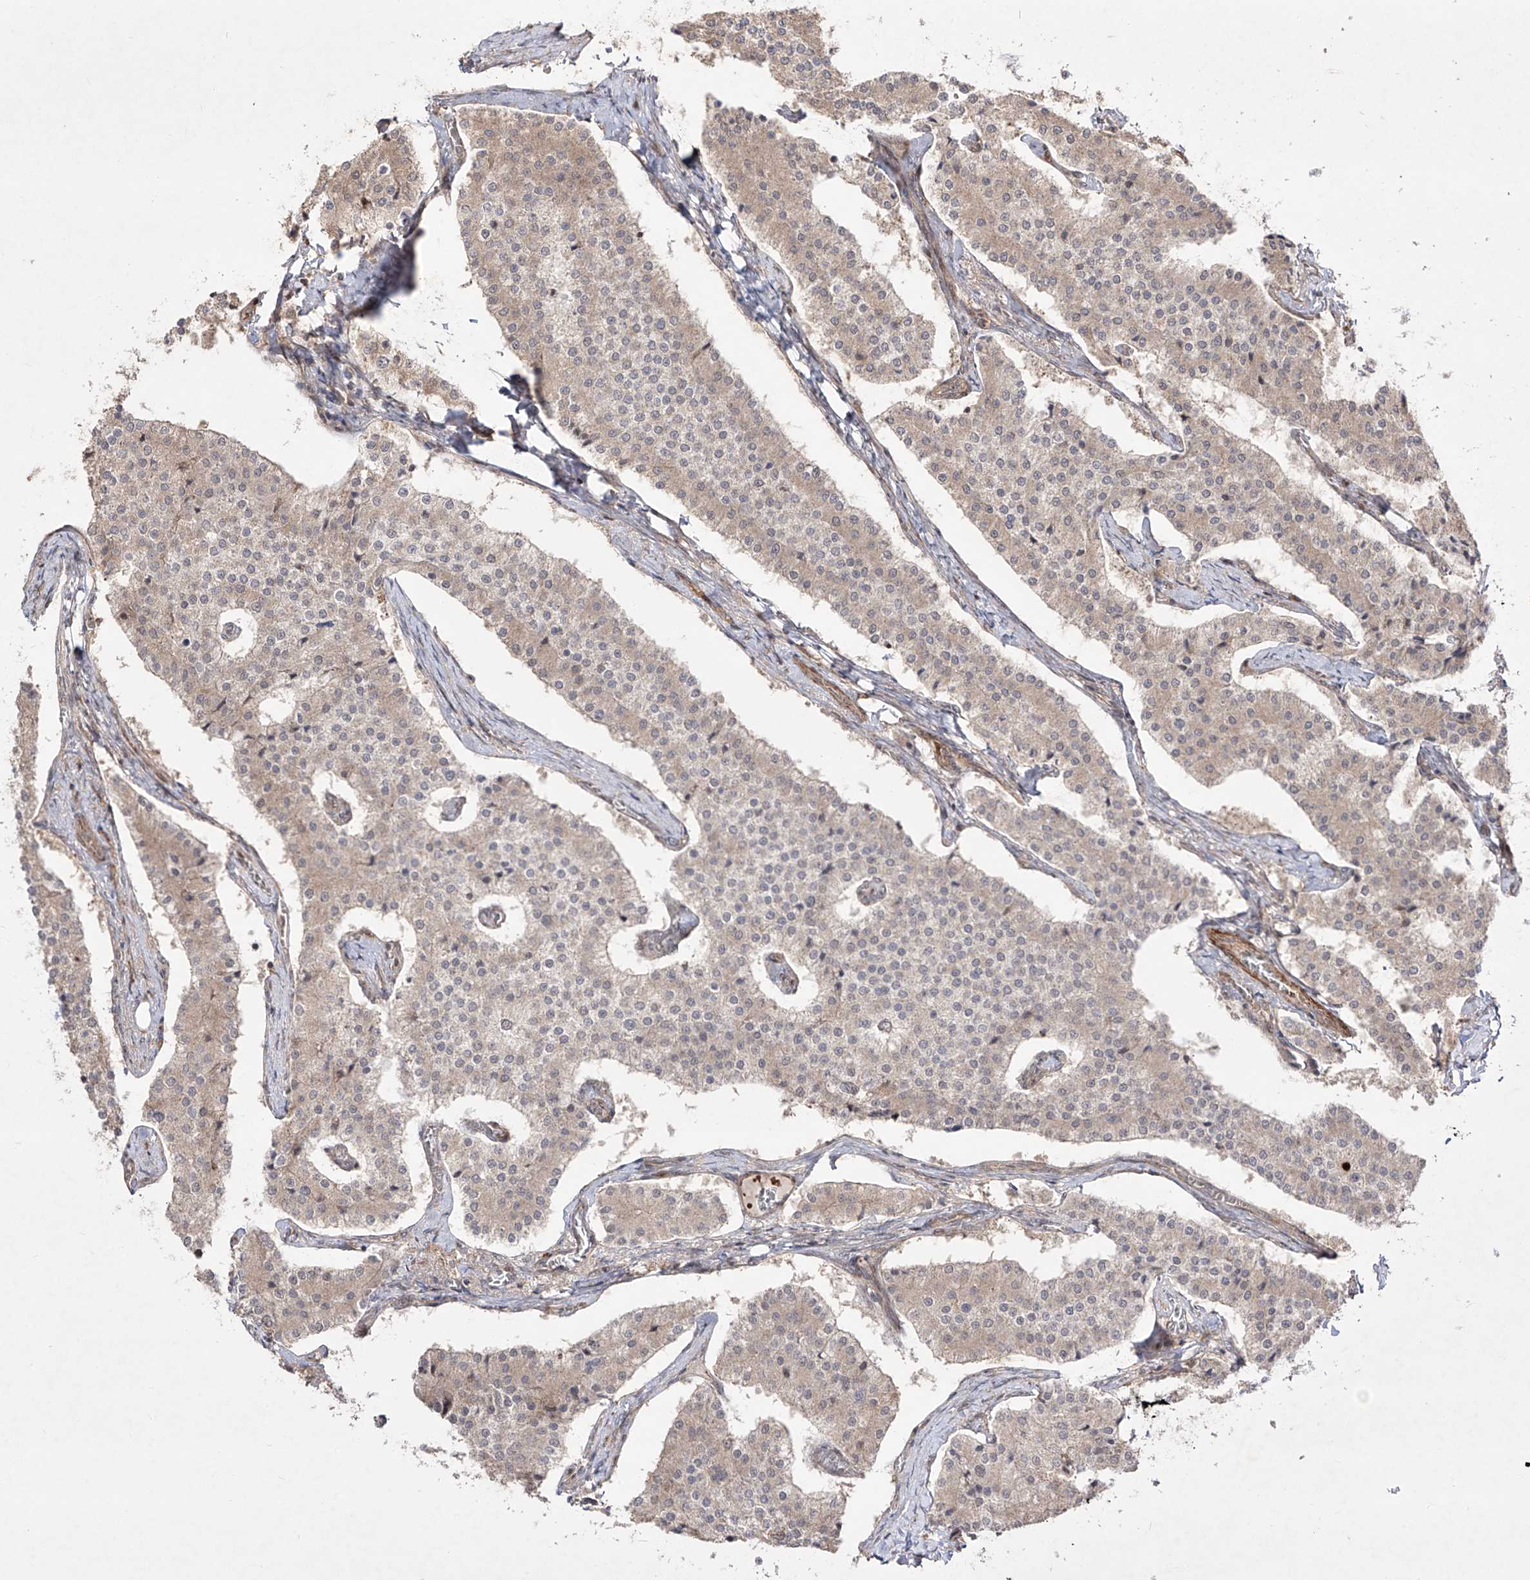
{"staining": {"intensity": "weak", "quantity": "25%-75%", "location": "cytoplasmic/membranous"}, "tissue": "carcinoid", "cell_type": "Tumor cells", "image_type": "cancer", "snomed": [{"axis": "morphology", "description": "Carcinoid, malignant, NOS"}, {"axis": "topography", "description": "Colon"}], "caption": "Immunohistochemical staining of human carcinoid displays weak cytoplasmic/membranous protein staining in approximately 25%-75% of tumor cells.", "gene": "KDM1B", "patient": {"sex": "female", "age": 52}}